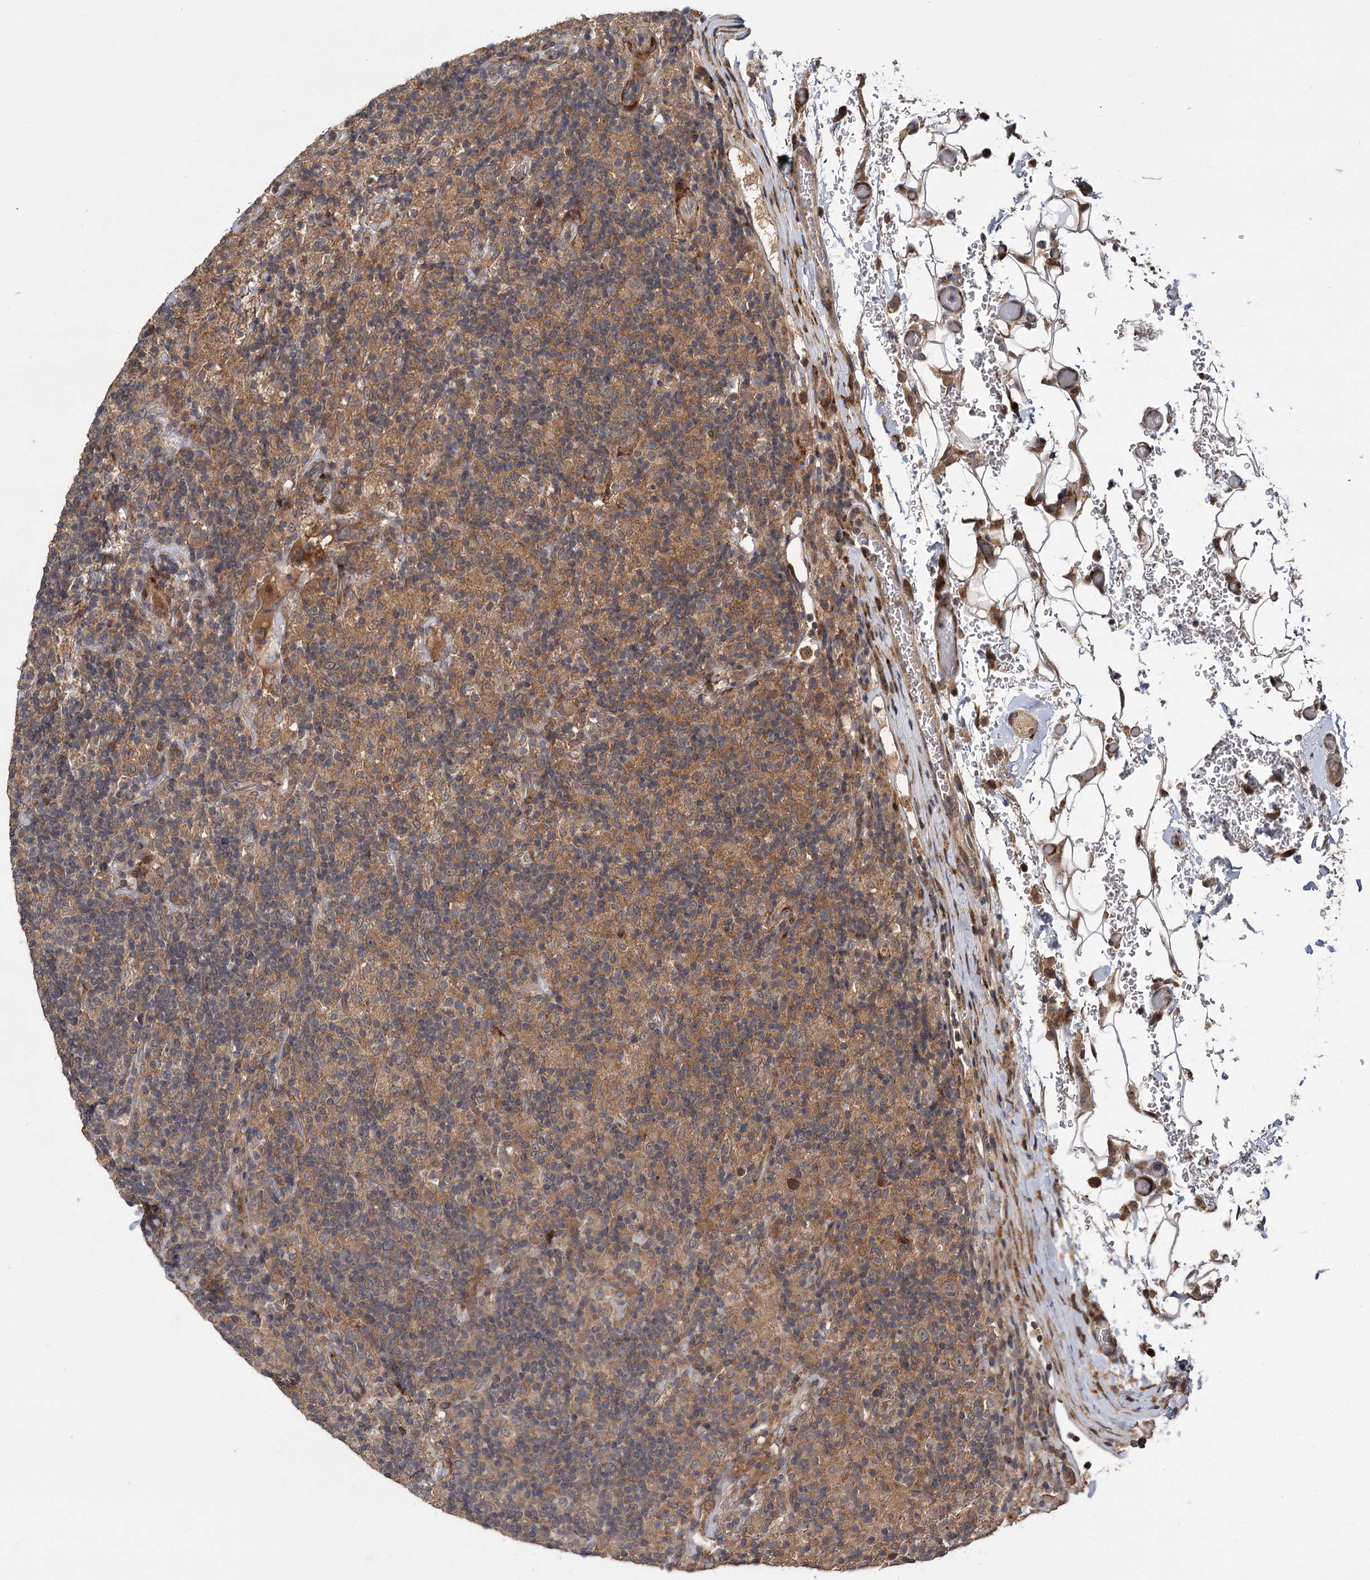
{"staining": {"intensity": "weak", "quantity": ">75%", "location": "cytoplasmic/membranous"}, "tissue": "lymphoma", "cell_type": "Tumor cells", "image_type": "cancer", "snomed": [{"axis": "morphology", "description": "Hodgkin's disease, NOS"}, {"axis": "topography", "description": "Lymph node"}], "caption": "Hodgkin's disease stained with a protein marker reveals weak staining in tumor cells.", "gene": "INPPL1", "patient": {"sex": "male", "age": 70}}